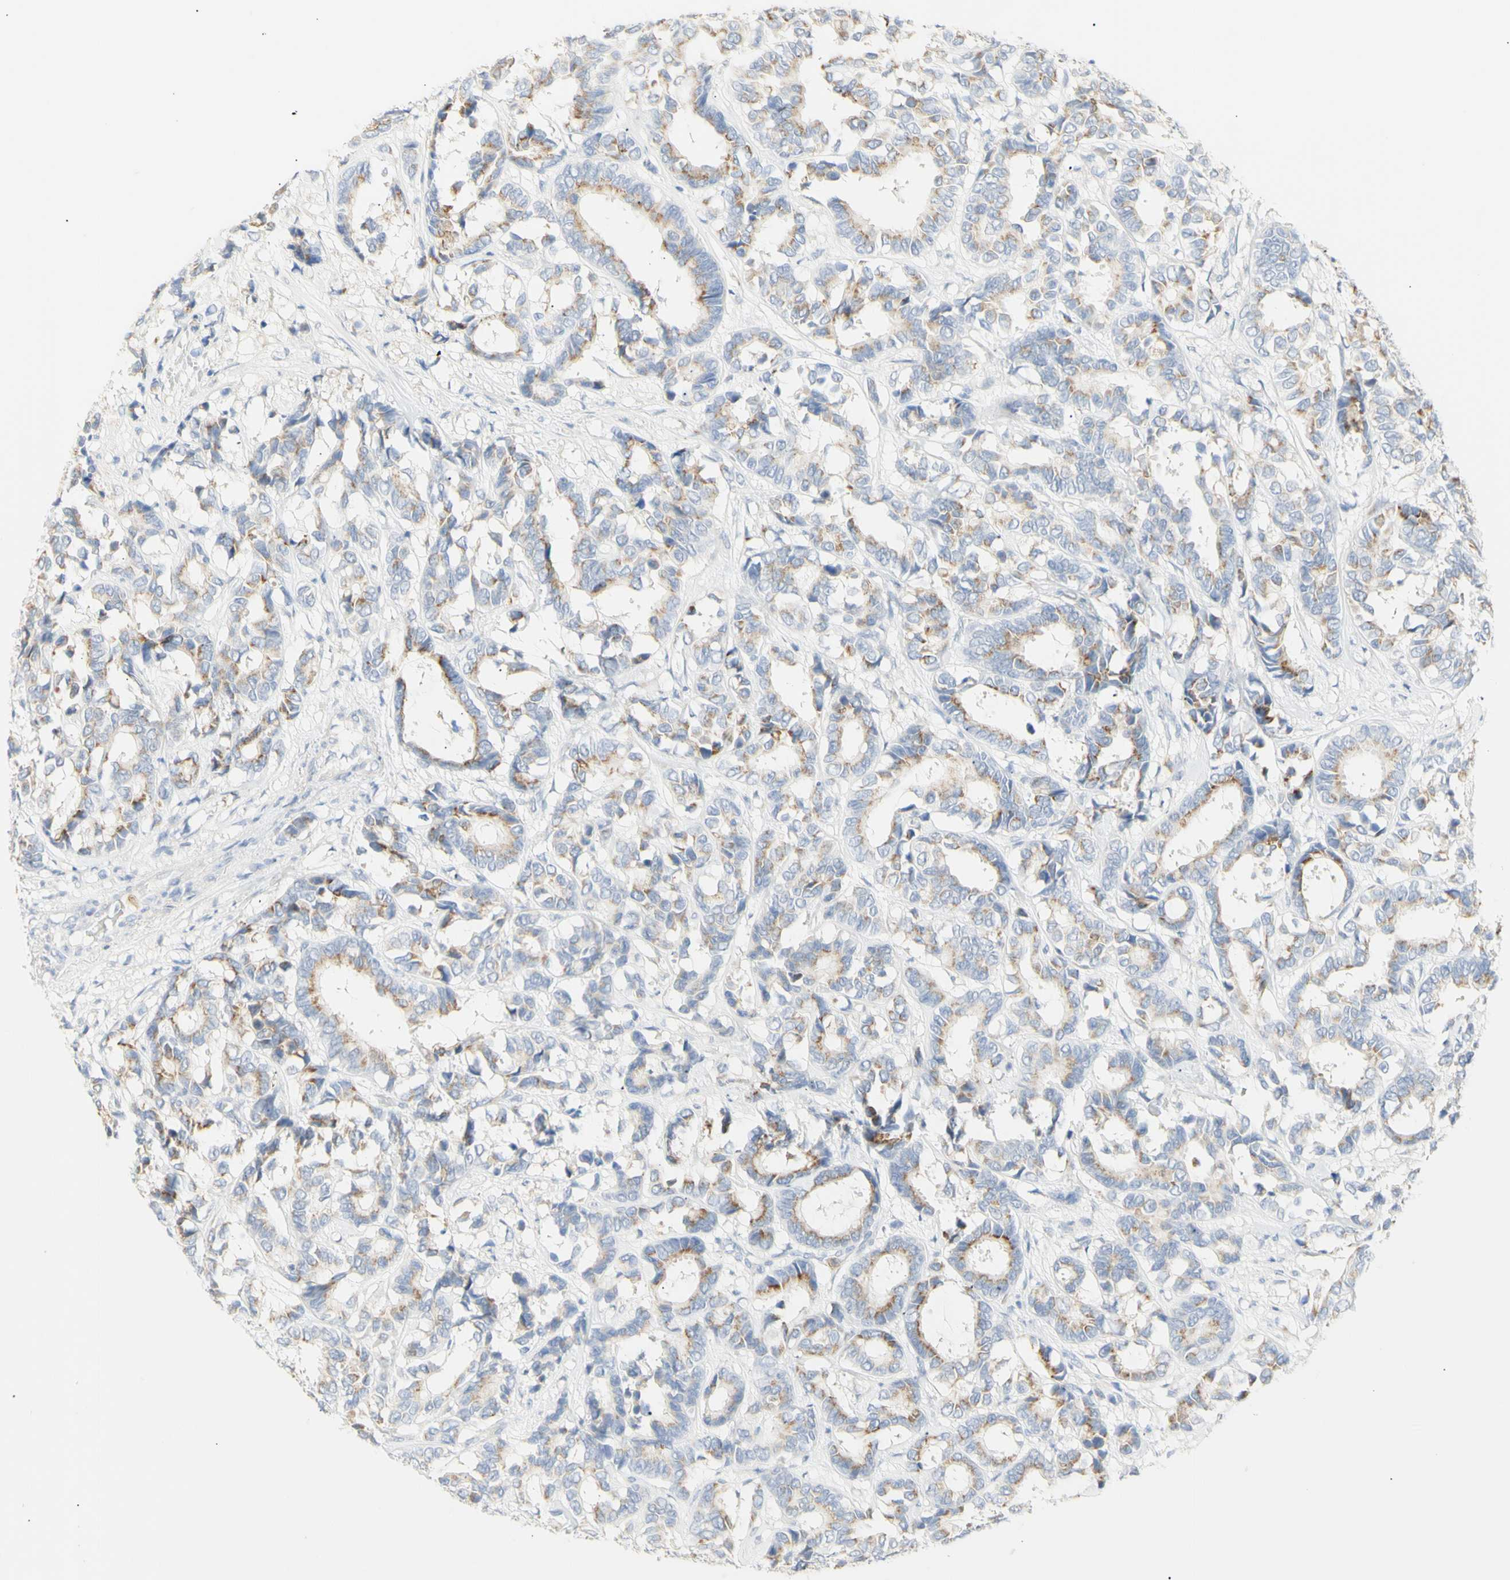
{"staining": {"intensity": "moderate", "quantity": ">75%", "location": "cytoplasmic/membranous"}, "tissue": "breast cancer", "cell_type": "Tumor cells", "image_type": "cancer", "snomed": [{"axis": "morphology", "description": "Duct carcinoma"}, {"axis": "topography", "description": "Breast"}], "caption": "The histopathology image shows immunohistochemical staining of breast invasive ductal carcinoma. There is moderate cytoplasmic/membranous staining is appreciated in about >75% of tumor cells.", "gene": "B4GALNT3", "patient": {"sex": "female", "age": 87}}